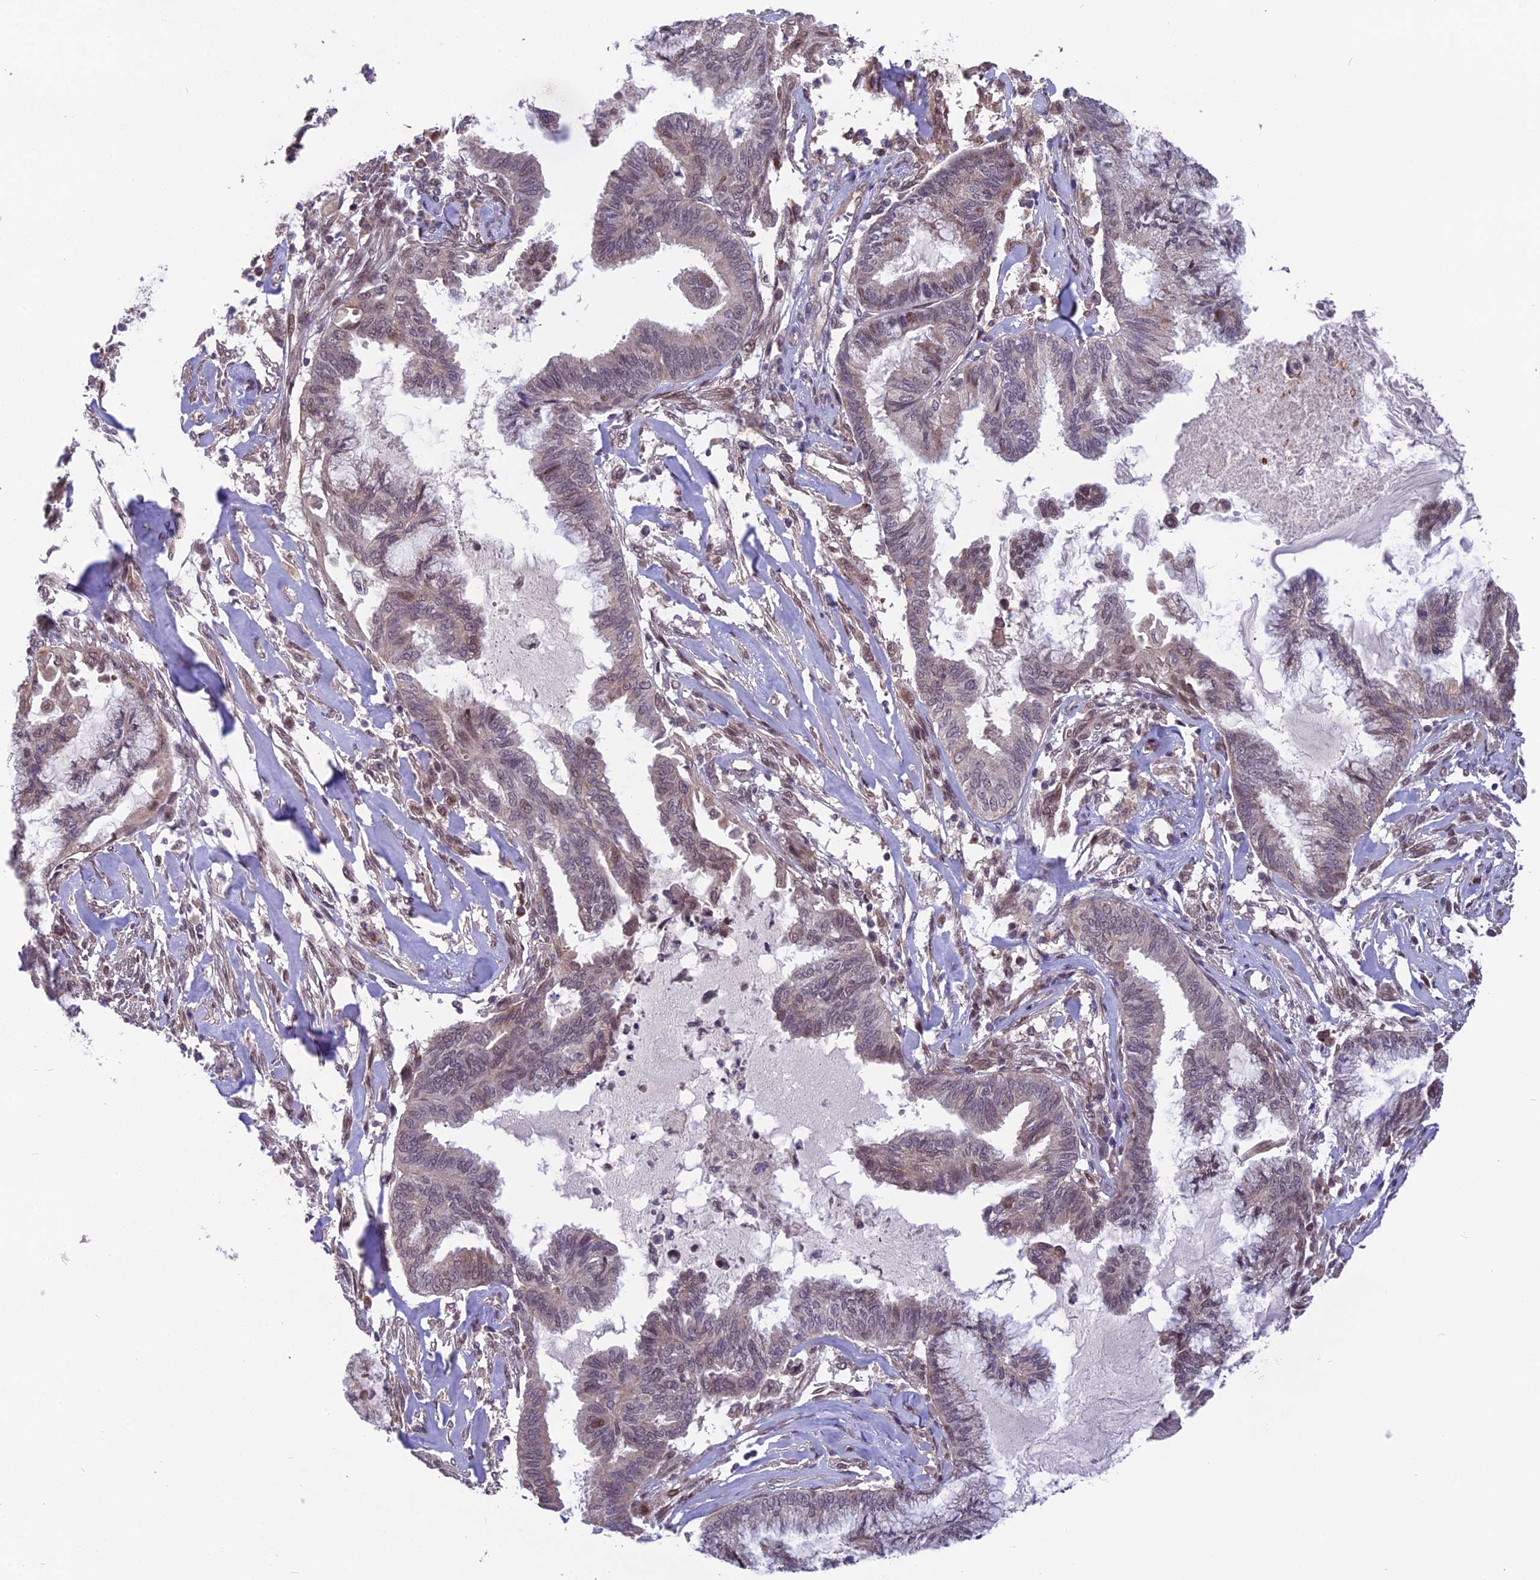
{"staining": {"intensity": "weak", "quantity": "<25%", "location": "nuclear"}, "tissue": "endometrial cancer", "cell_type": "Tumor cells", "image_type": "cancer", "snomed": [{"axis": "morphology", "description": "Adenocarcinoma, NOS"}, {"axis": "topography", "description": "Endometrium"}], "caption": "Immunohistochemistry image of endometrial adenocarcinoma stained for a protein (brown), which exhibits no positivity in tumor cells.", "gene": "CYP2R1", "patient": {"sex": "female", "age": 86}}